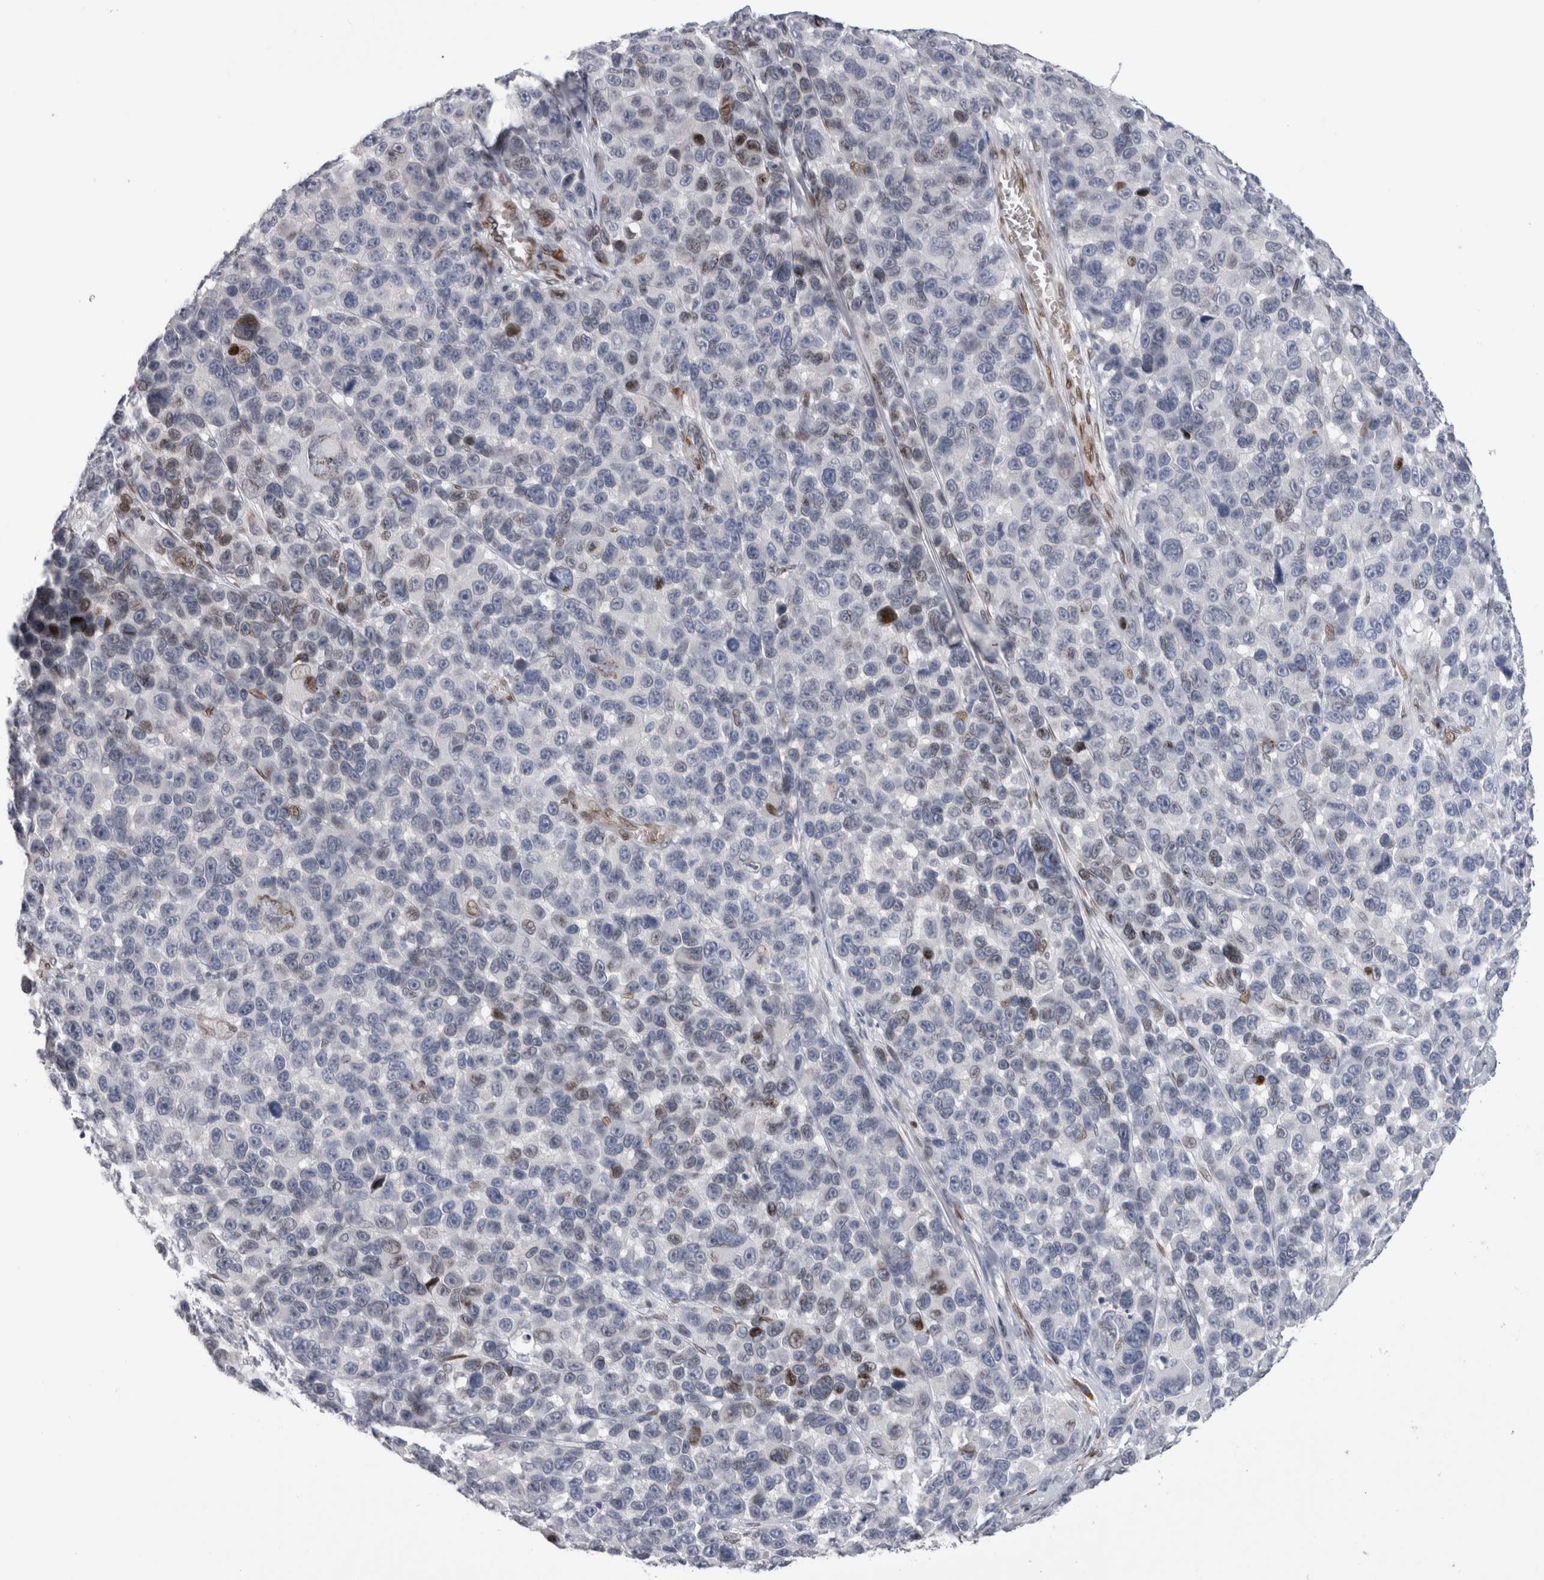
{"staining": {"intensity": "weak", "quantity": "<25%", "location": "nuclear"}, "tissue": "melanoma", "cell_type": "Tumor cells", "image_type": "cancer", "snomed": [{"axis": "morphology", "description": "Malignant melanoma, NOS"}, {"axis": "topography", "description": "Skin"}], "caption": "This is an immunohistochemistry image of melanoma. There is no expression in tumor cells.", "gene": "DMTN", "patient": {"sex": "male", "age": 53}}